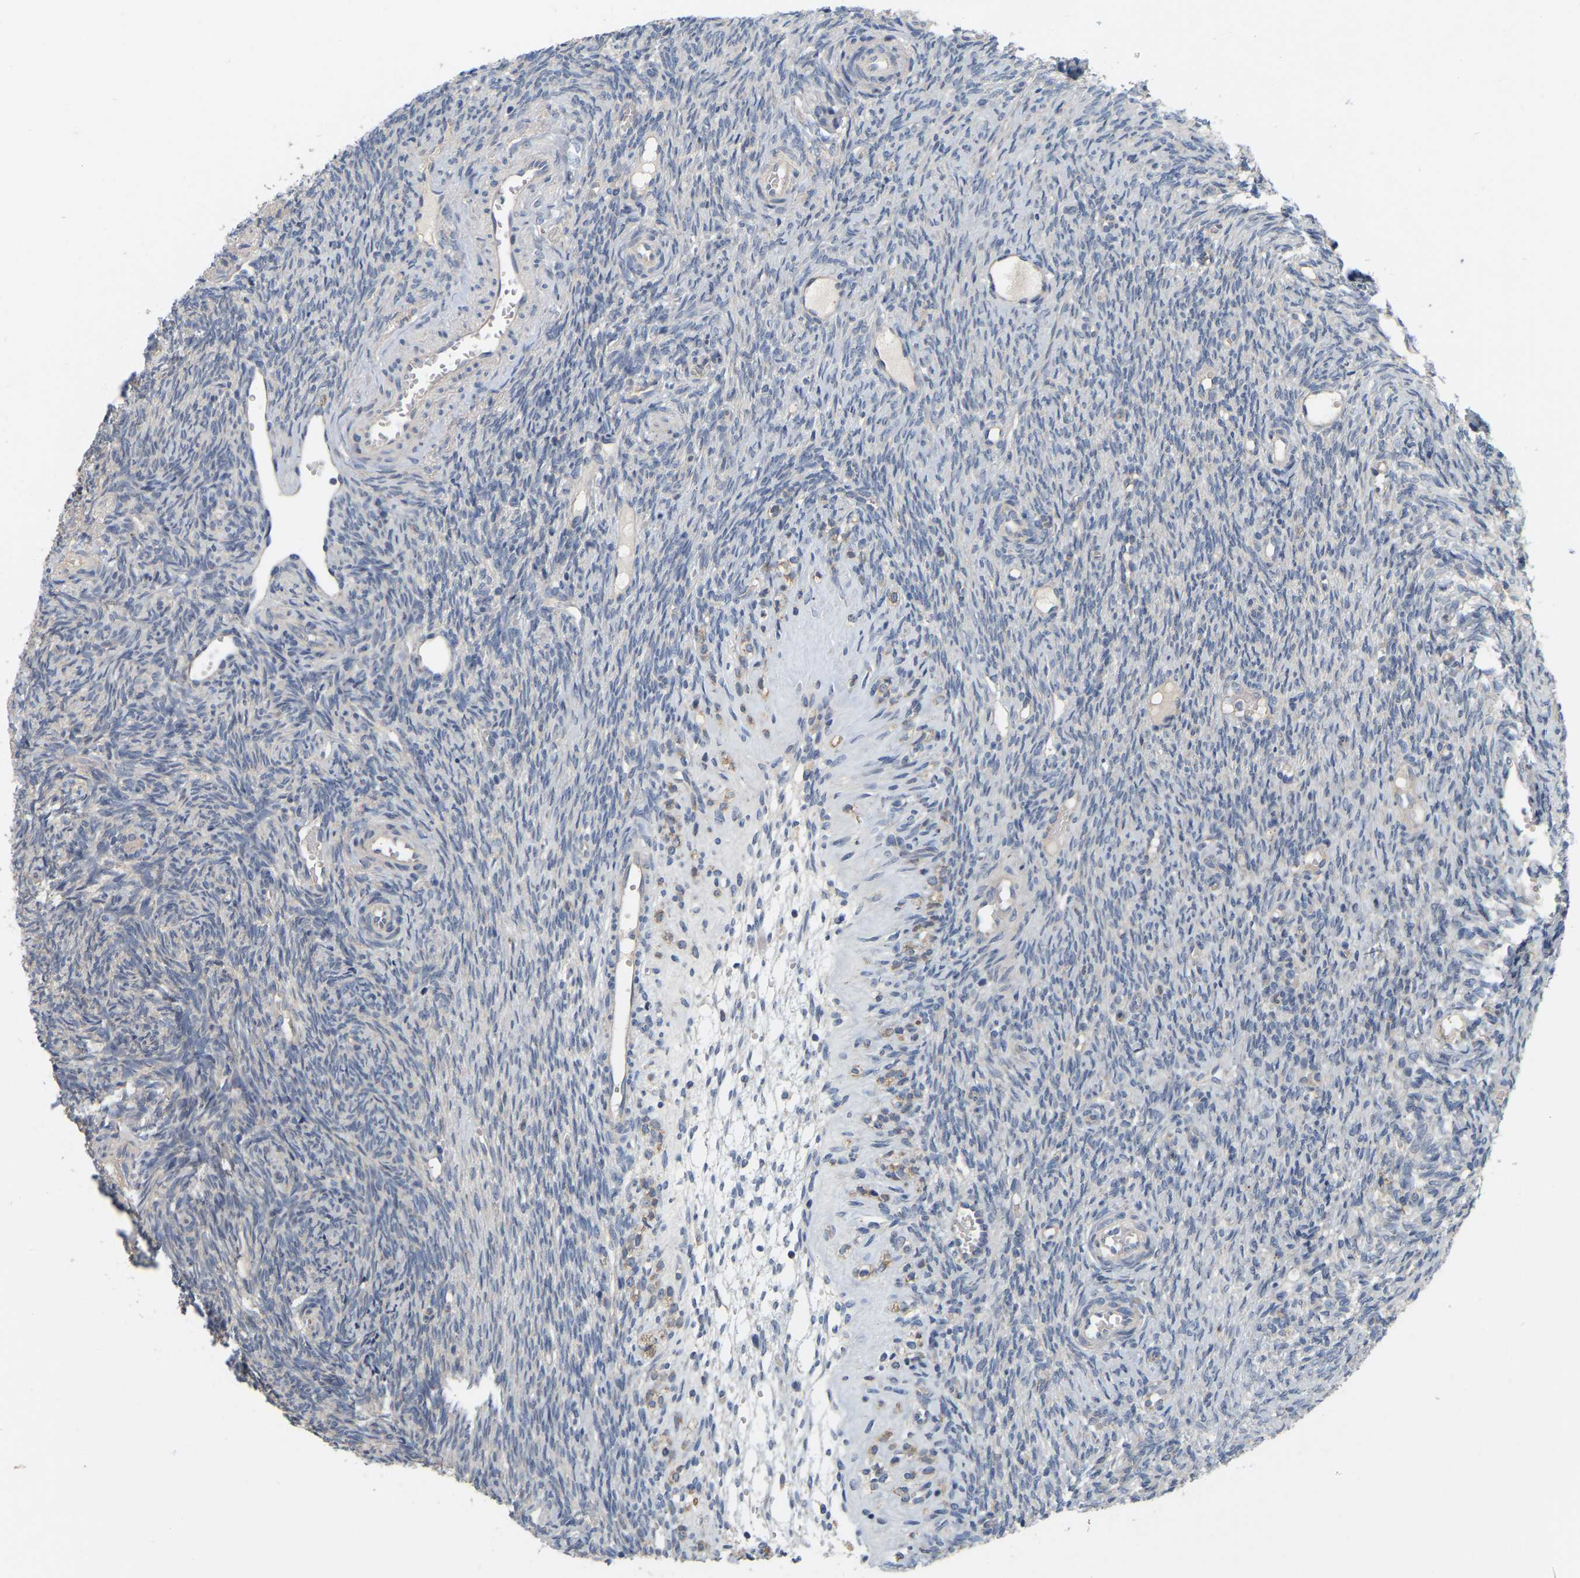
{"staining": {"intensity": "negative", "quantity": "none", "location": "none"}, "tissue": "ovary", "cell_type": "Follicle cells", "image_type": "normal", "snomed": [{"axis": "morphology", "description": "Normal tissue, NOS"}, {"axis": "topography", "description": "Ovary"}], "caption": "Immunohistochemical staining of unremarkable human ovary reveals no significant positivity in follicle cells. (DAB IHC visualized using brightfield microscopy, high magnification).", "gene": "SSH1", "patient": {"sex": "female", "age": 41}}